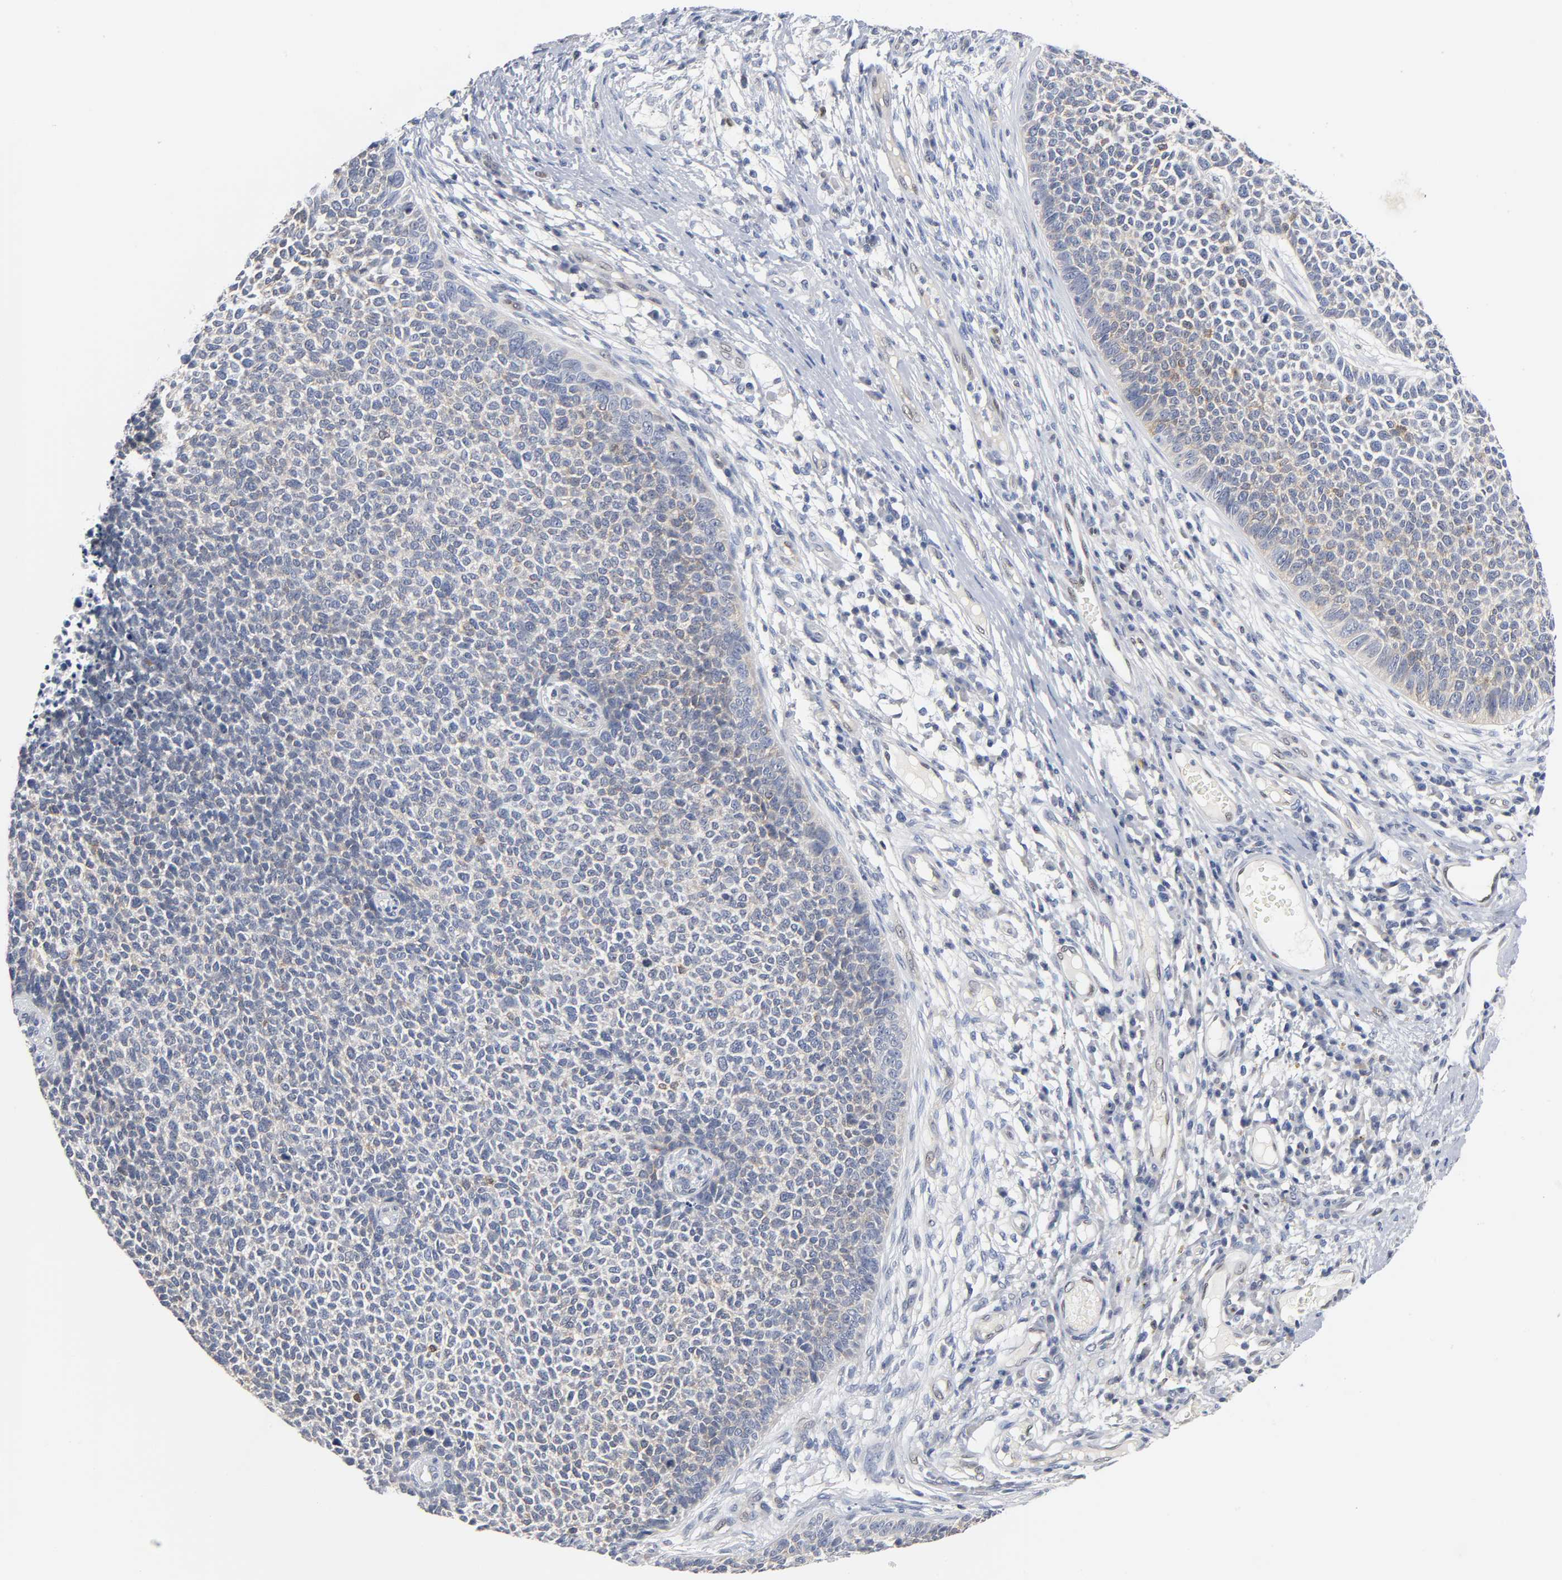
{"staining": {"intensity": "moderate", "quantity": "<25%", "location": "cytoplasmic/membranous"}, "tissue": "skin cancer", "cell_type": "Tumor cells", "image_type": "cancer", "snomed": [{"axis": "morphology", "description": "Basal cell carcinoma"}, {"axis": "topography", "description": "Skin"}], "caption": "This micrograph demonstrates IHC staining of human skin cancer, with low moderate cytoplasmic/membranous expression in approximately <25% of tumor cells.", "gene": "NFATC1", "patient": {"sex": "female", "age": 84}}